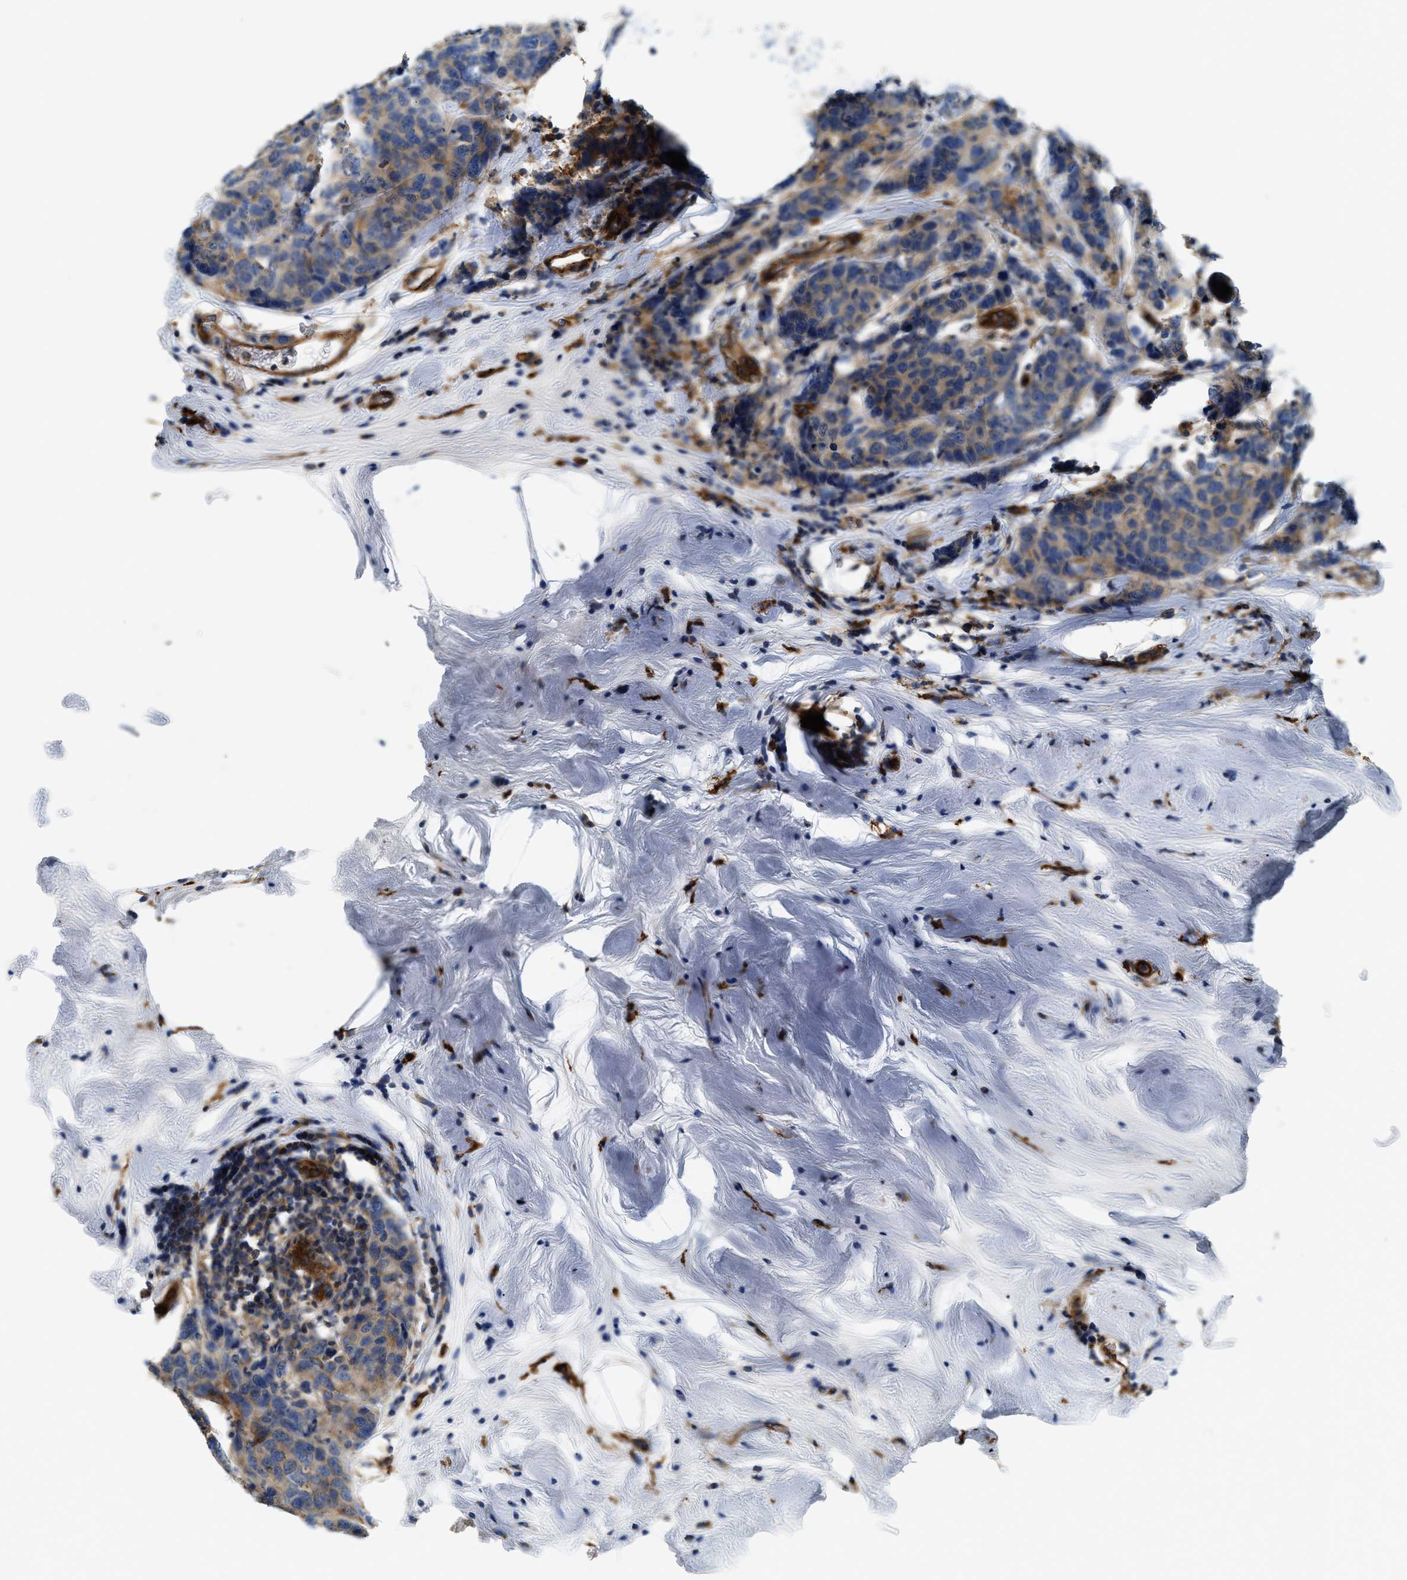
{"staining": {"intensity": "moderate", "quantity": "<25%", "location": "cytoplasmic/membranous"}, "tissue": "breast cancer", "cell_type": "Tumor cells", "image_type": "cancer", "snomed": [{"axis": "morphology", "description": "Lobular carcinoma"}, {"axis": "topography", "description": "Breast"}], "caption": "Breast cancer (lobular carcinoma) stained with a protein marker shows moderate staining in tumor cells.", "gene": "NSUN7", "patient": {"sex": "female", "age": 59}}